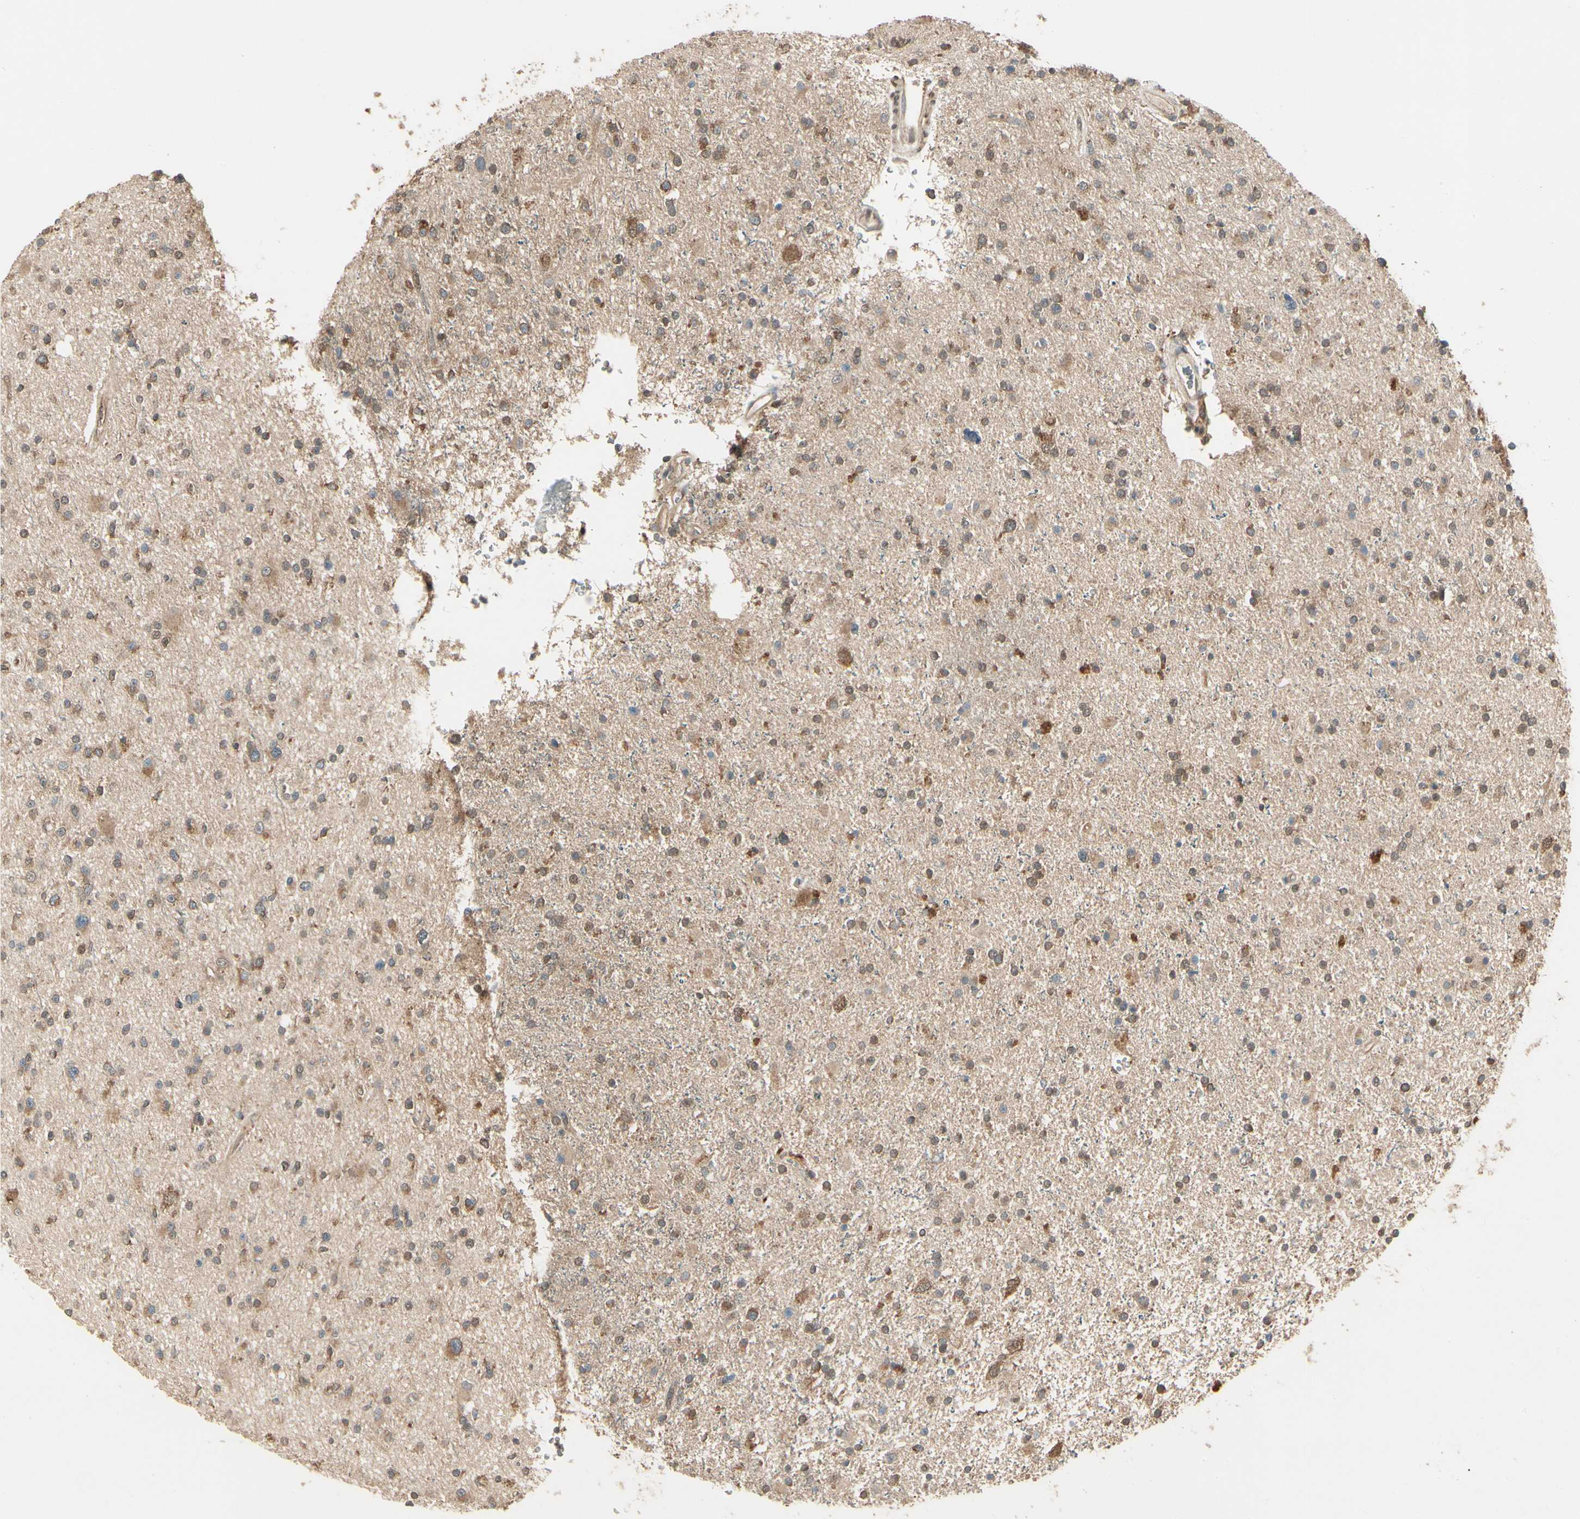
{"staining": {"intensity": "moderate", "quantity": ">75%", "location": "cytoplasmic/membranous,nuclear"}, "tissue": "glioma", "cell_type": "Tumor cells", "image_type": "cancer", "snomed": [{"axis": "morphology", "description": "Glioma, malignant, High grade"}, {"axis": "topography", "description": "Brain"}], "caption": "Moderate cytoplasmic/membranous and nuclear expression for a protein is appreciated in about >75% of tumor cells of glioma using immunohistochemistry.", "gene": "CCT7", "patient": {"sex": "male", "age": 33}}